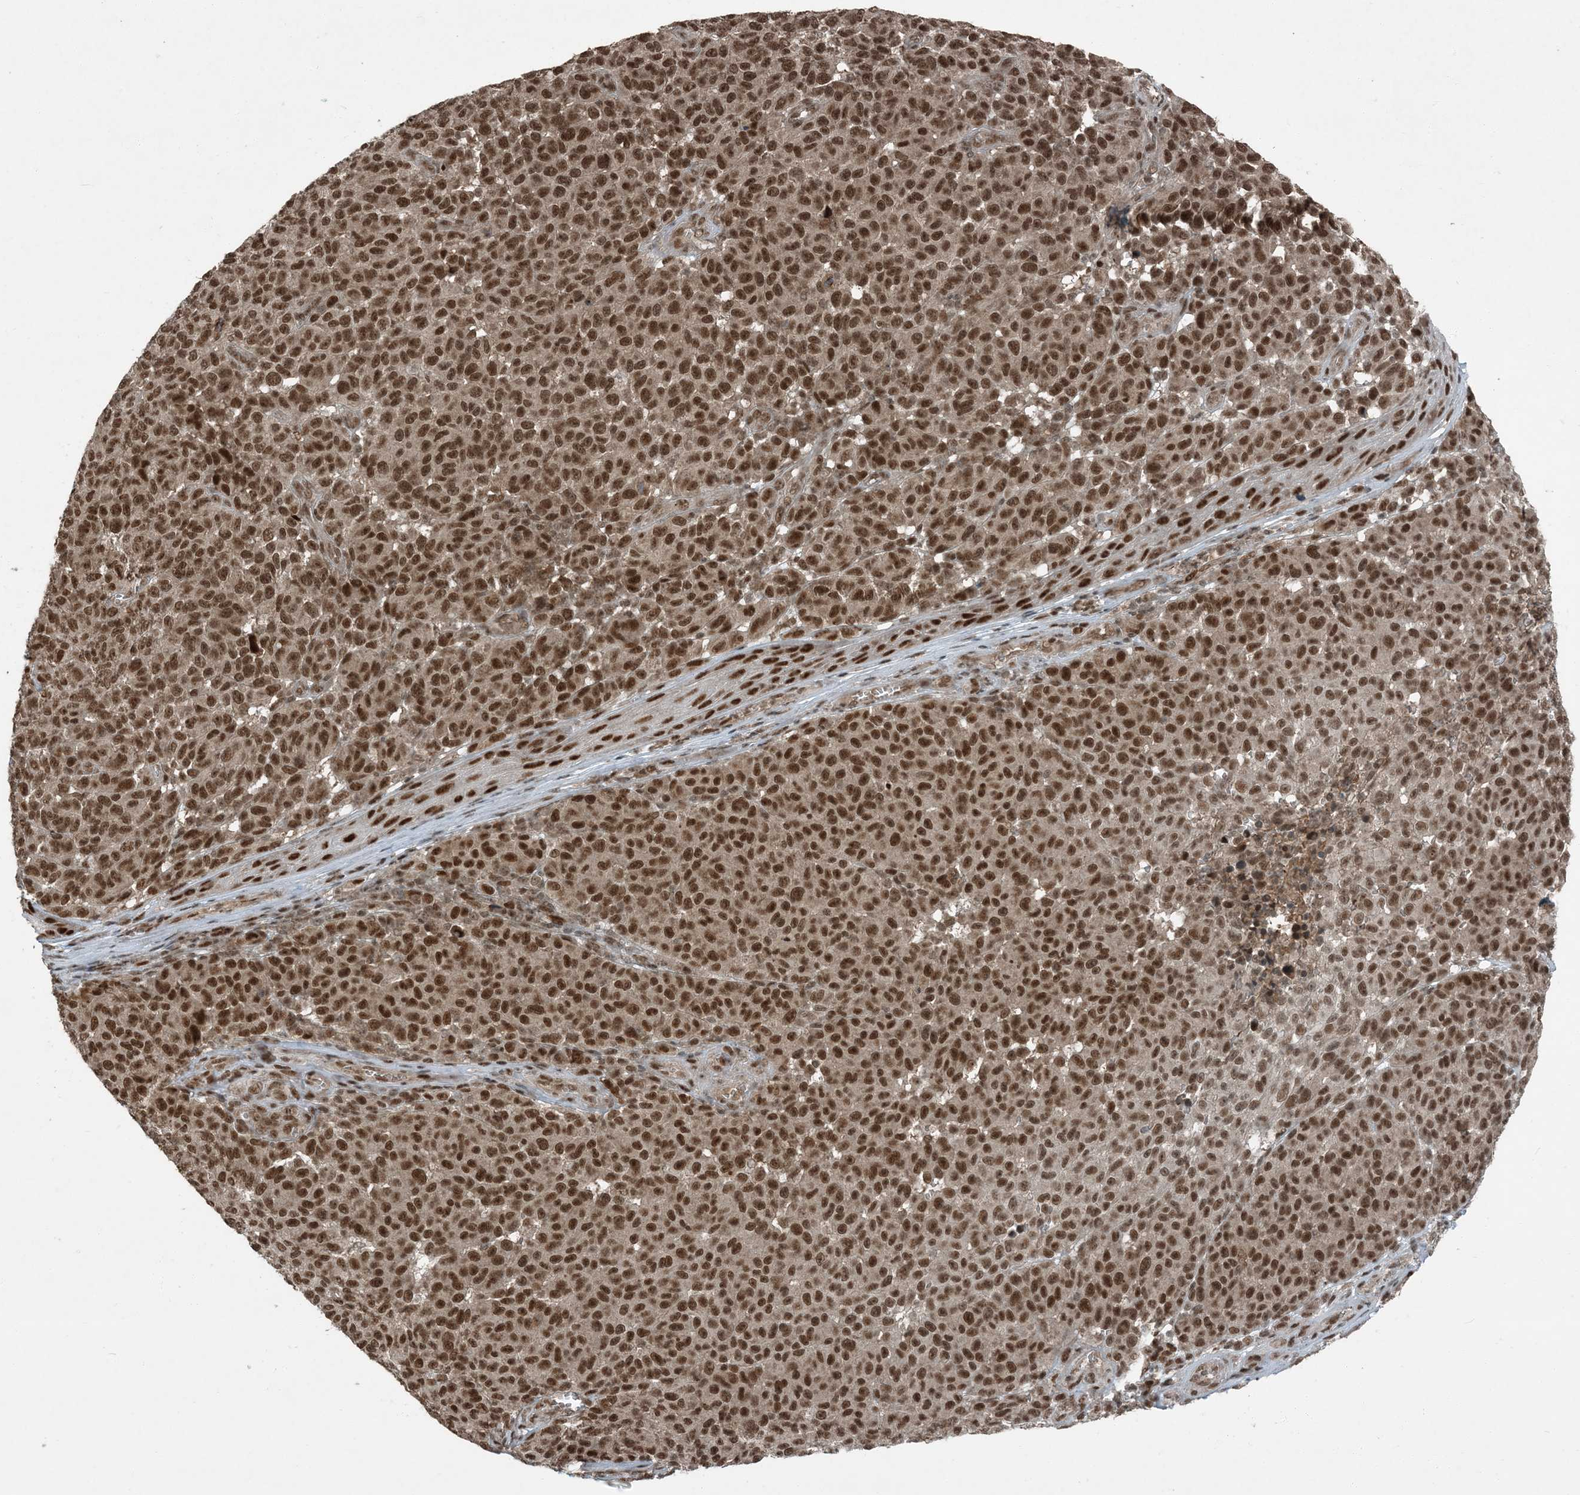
{"staining": {"intensity": "strong", "quantity": ">75%", "location": "nuclear"}, "tissue": "melanoma", "cell_type": "Tumor cells", "image_type": "cancer", "snomed": [{"axis": "morphology", "description": "Malignant melanoma, NOS"}, {"axis": "topography", "description": "Skin"}], "caption": "Protein analysis of malignant melanoma tissue reveals strong nuclear positivity in approximately >75% of tumor cells.", "gene": "TRAPPC12", "patient": {"sex": "male", "age": 49}}